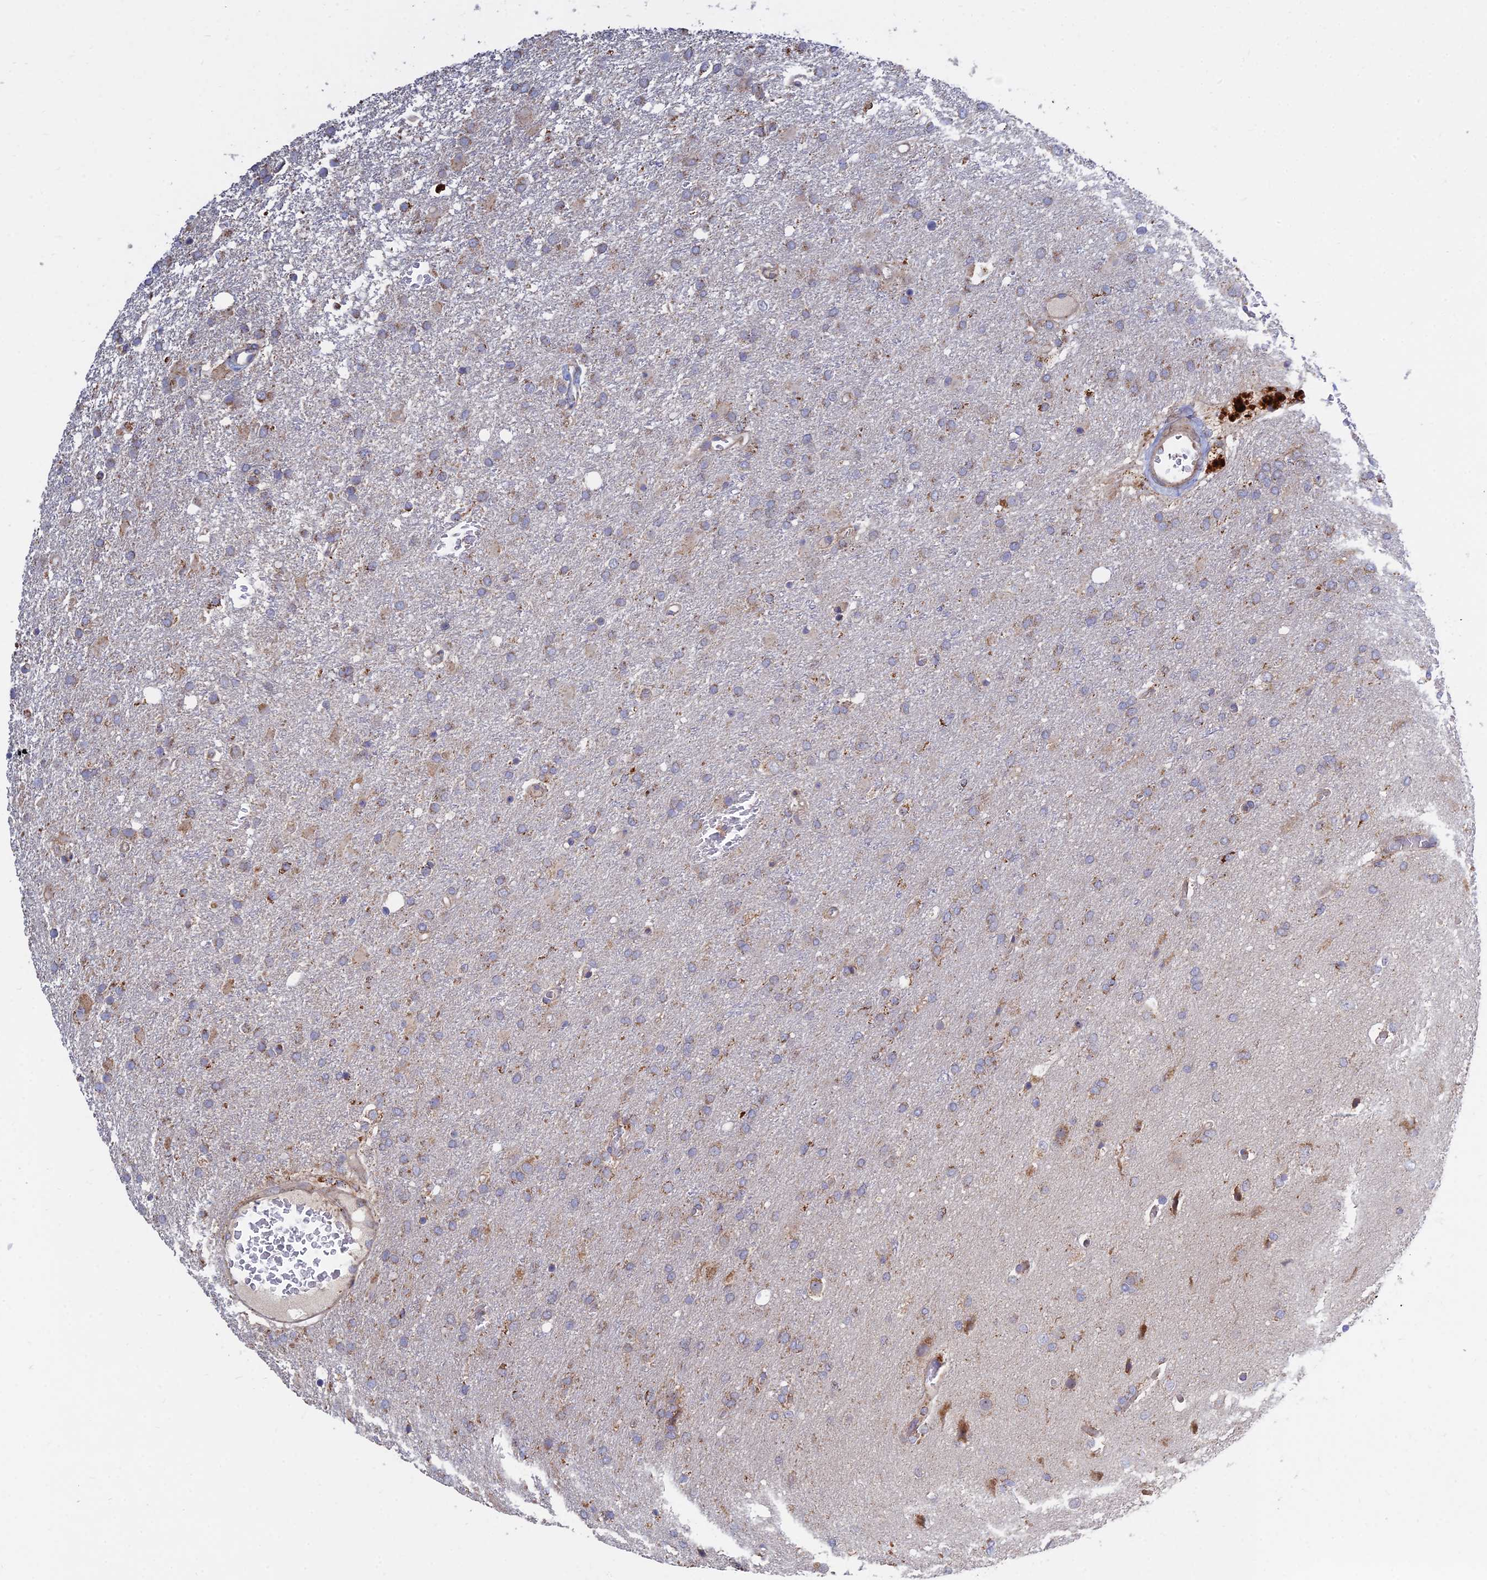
{"staining": {"intensity": "weak", "quantity": ">75%", "location": "cytoplasmic/membranous"}, "tissue": "glioma", "cell_type": "Tumor cells", "image_type": "cancer", "snomed": [{"axis": "morphology", "description": "Glioma, malignant, High grade"}, {"axis": "topography", "description": "Brain"}], "caption": "IHC of glioma displays low levels of weak cytoplasmic/membranous expression in approximately >75% of tumor cells.", "gene": "RIC8B", "patient": {"sex": "female", "age": 74}}